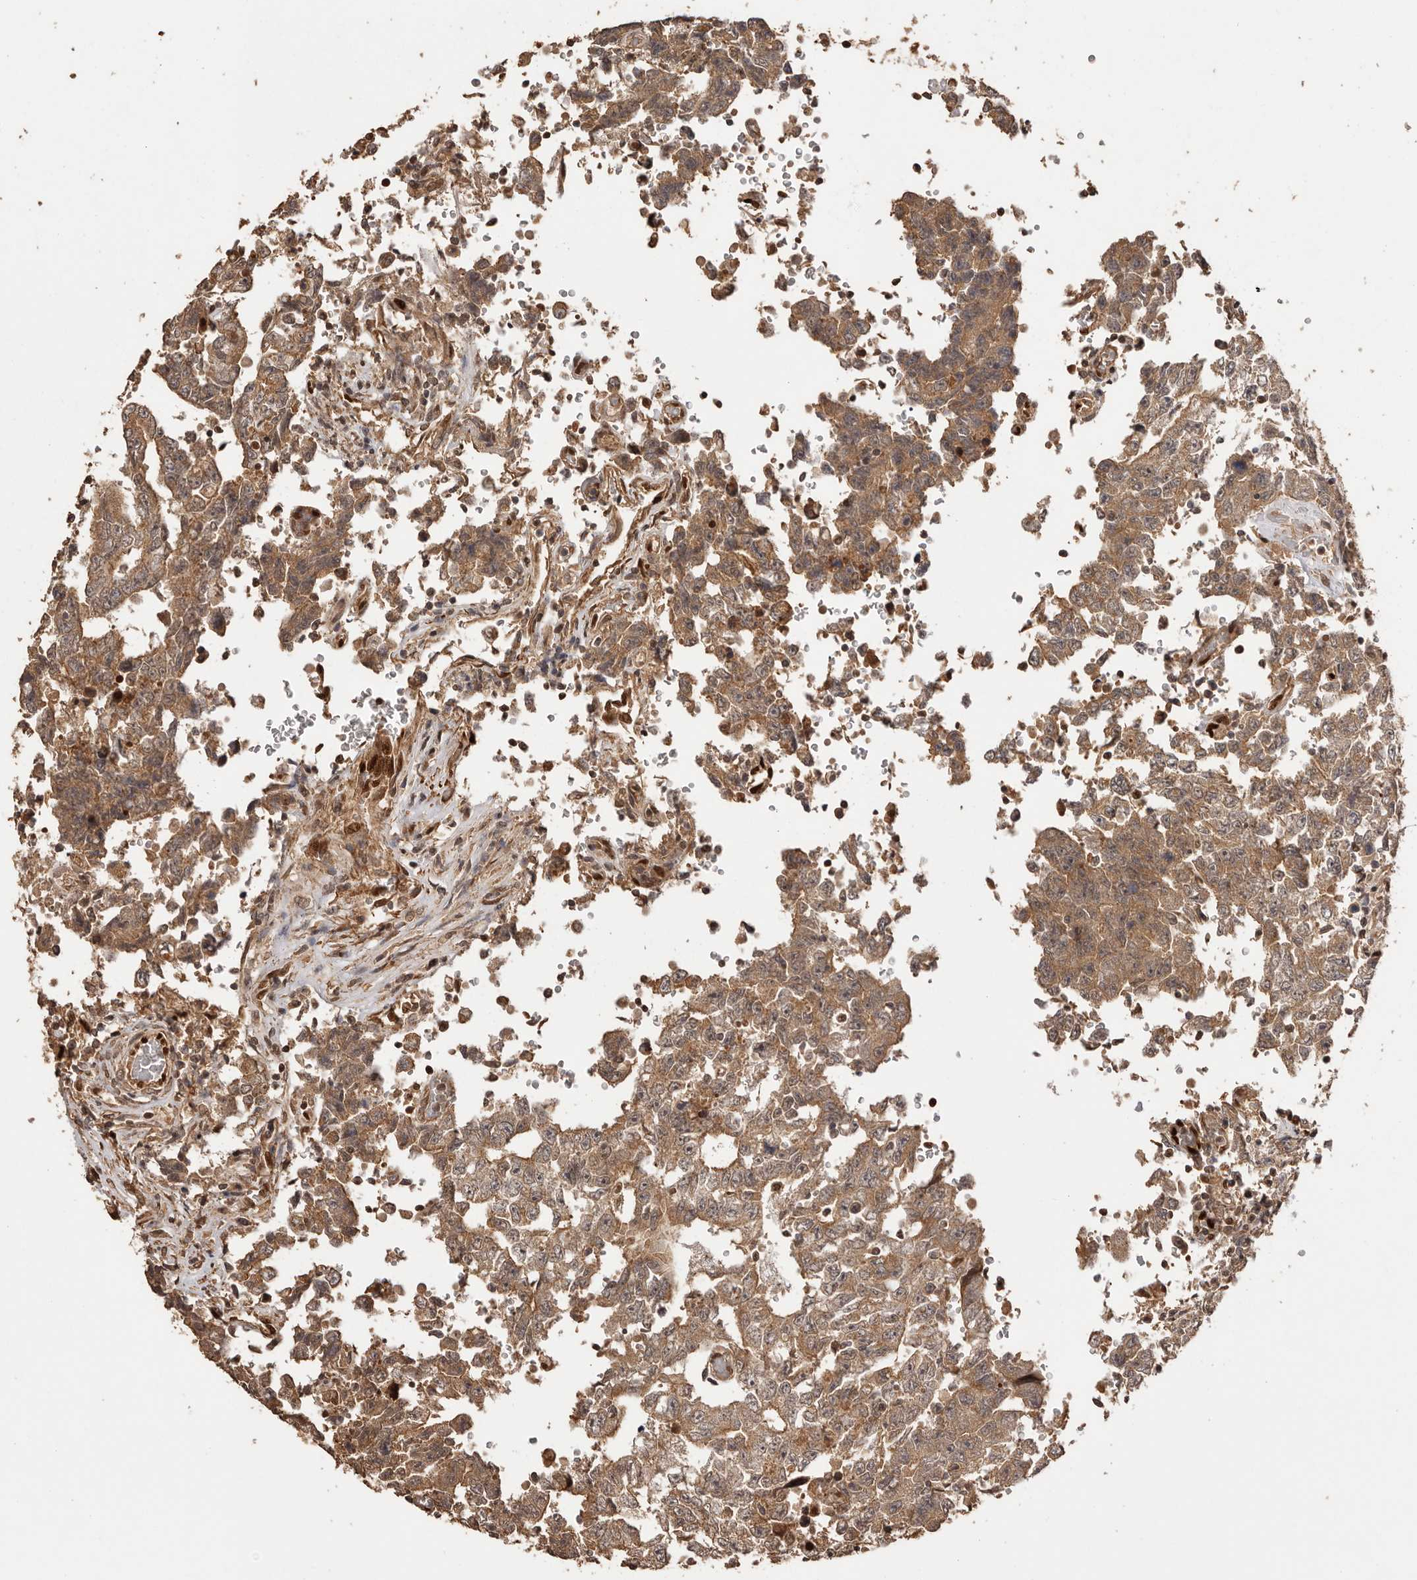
{"staining": {"intensity": "moderate", "quantity": ">75%", "location": "cytoplasmic/membranous"}, "tissue": "testis cancer", "cell_type": "Tumor cells", "image_type": "cancer", "snomed": [{"axis": "morphology", "description": "Carcinoma, Embryonal, NOS"}, {"axis": "topography", "description": "Testis"}], "caption": "The immunohistochemical stain labels moderate cytoplasmic/membranous positivity in tumor cells of embryonal carcinoma (testis) tissue. The staining was performed using DAB, with brown indicating positive protein expression. Nuclei are stained blue with hematoxylin.", "gene": "UBR2", "patient": {"sex": "male", "age": 26}}